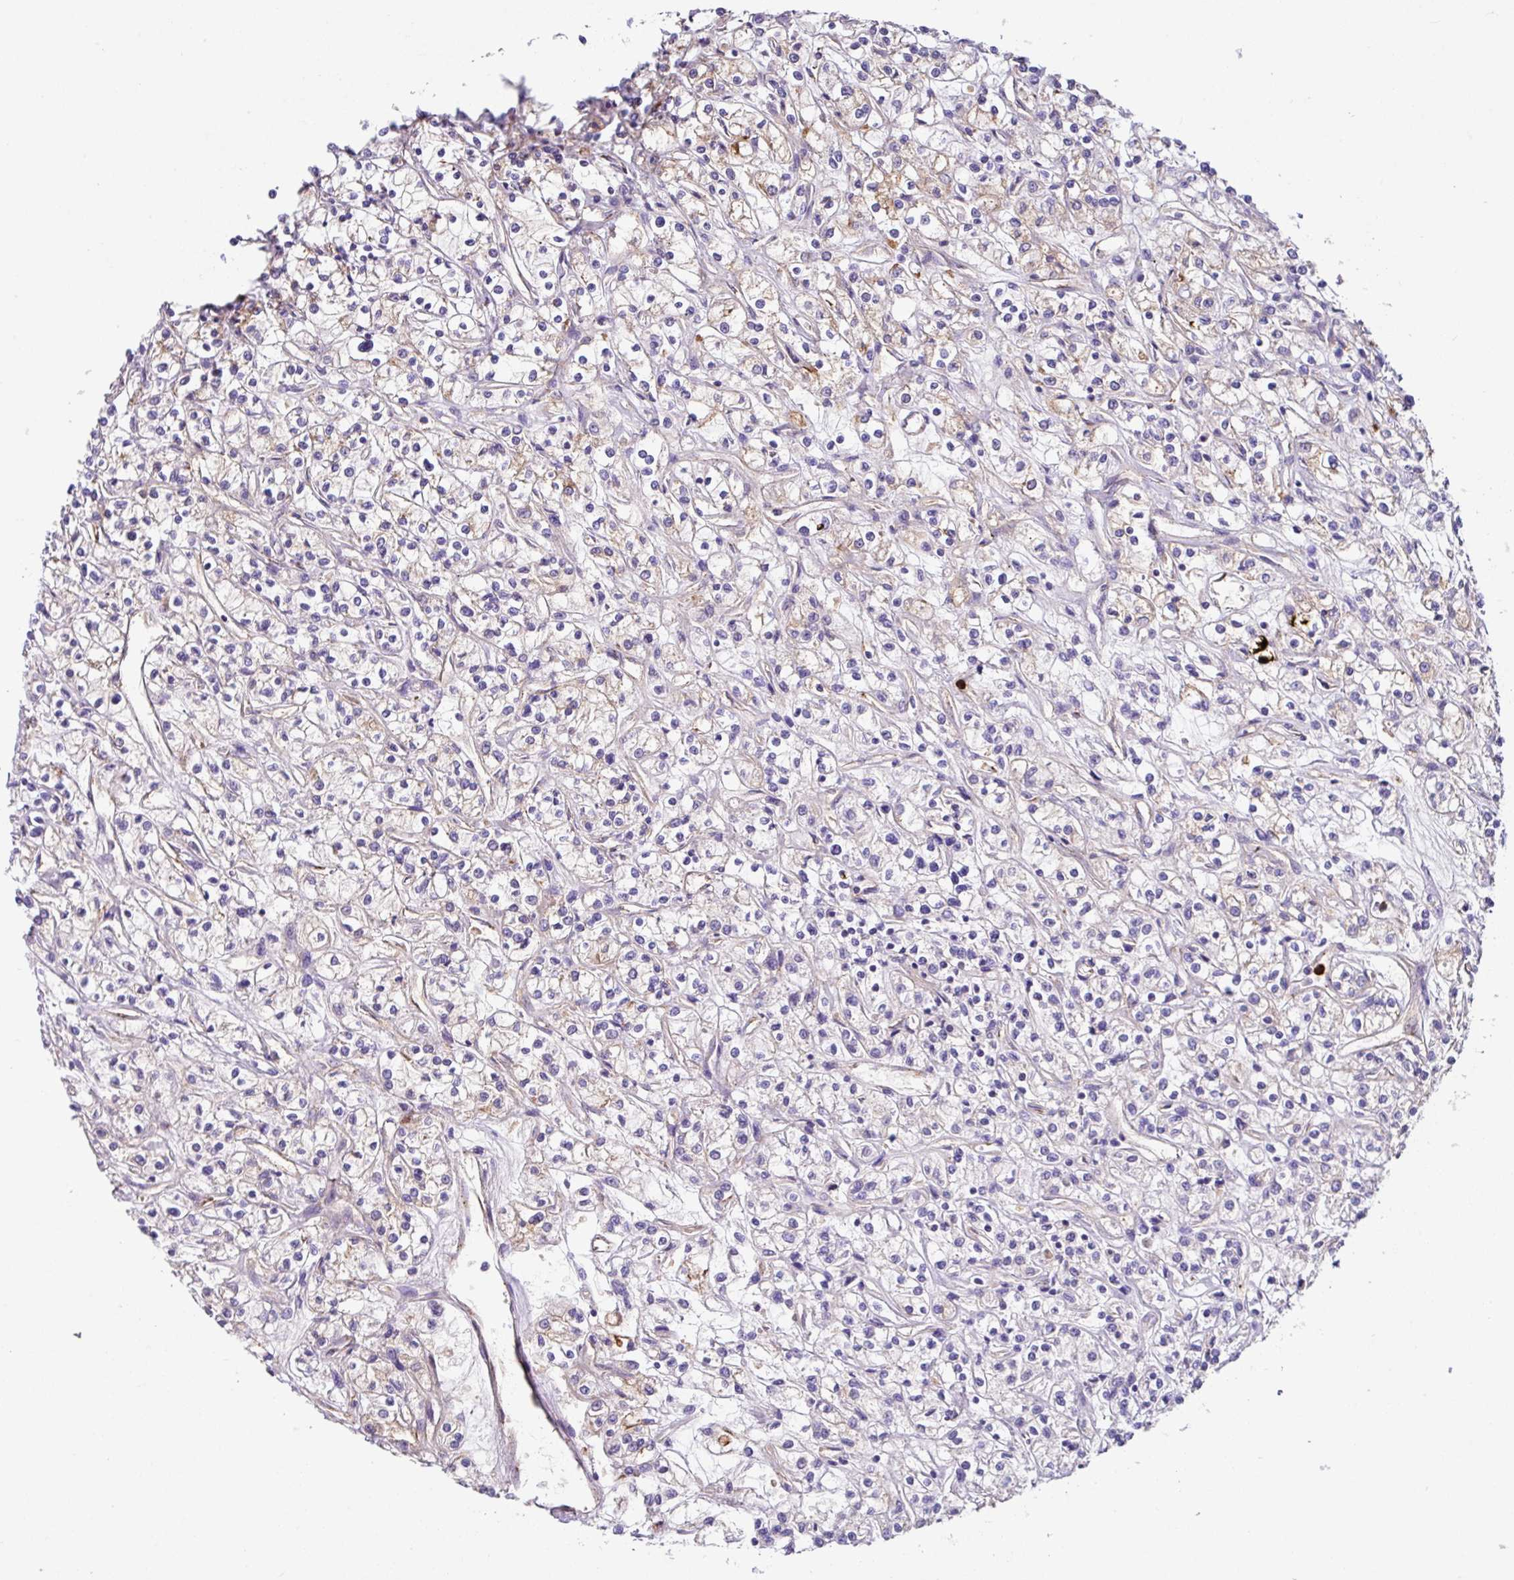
{"staining": {"intensity": "weak", "quantity": "25%-75%", "location": "cytoplasmic/membranous"}, "tissue": "renal cancer", "cell_type": "Tumor cells", "image_type": "cancer", "snomed": [{"axis": "morphology", "description": "Adenocarcinoma, NOS"}, {"axis": "topography", "description": "Kidney"}], "caption": "Protein expression analysis of renal cancer (adenocarcinoma) demonstrates weak cytoplasmic/membranous expression in about 25%-75% of tumor cells.", "gene": "CRISP3", "patient": {"sex": "female", "age": 59}}